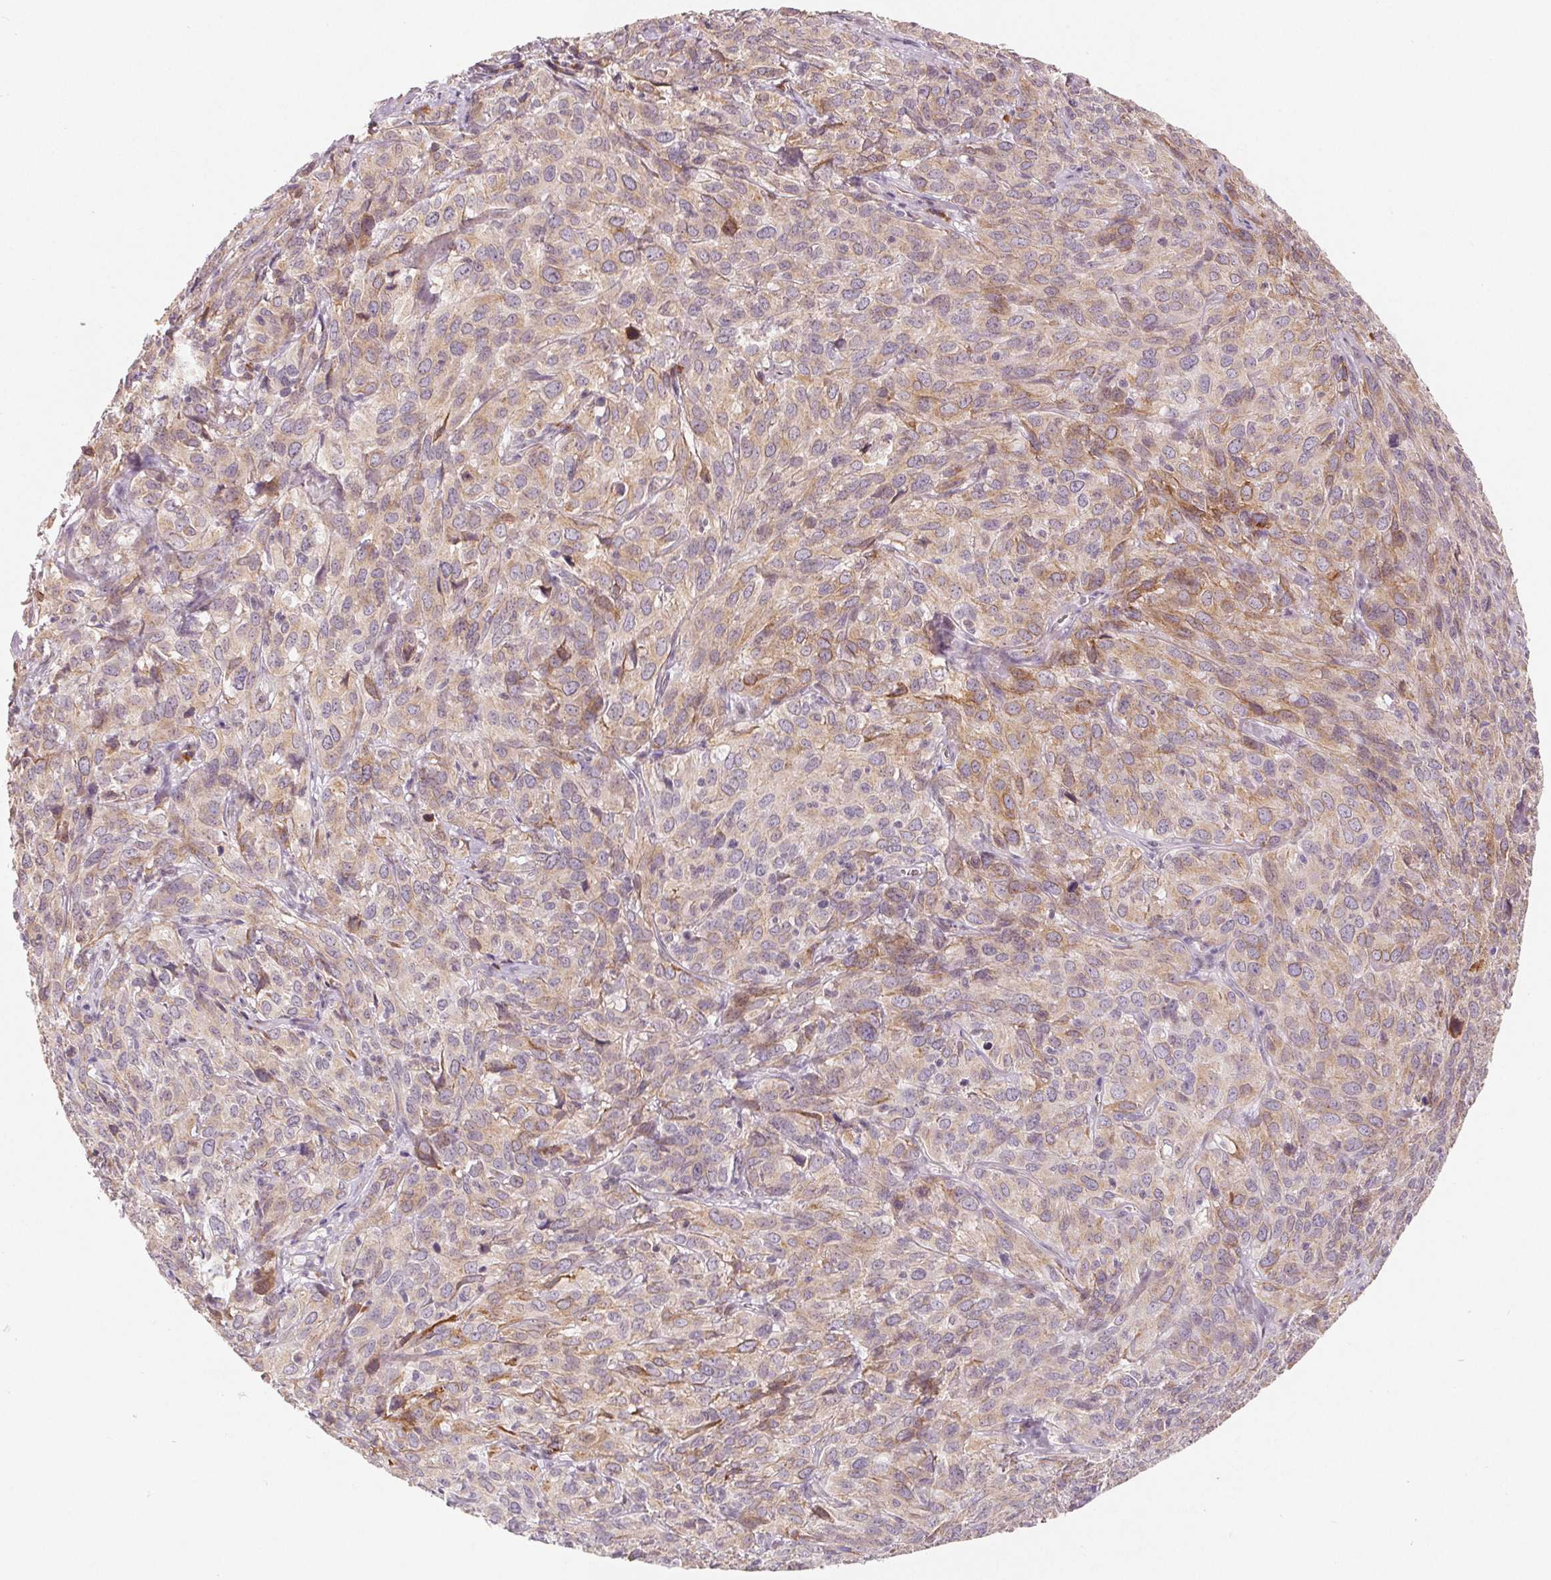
{"staining": {"intensity": "weak", "quantity": ">75%", "location": "cytoplasmic/membranous"}, "tissue": "cervical cancer", "cell_type": "Tumor cells", "image_type": "cancer", "snomed": [{"axis": "morphology", "description": "Squamous cell carcinoma, NOS"}, {"axis": "topography", "description": "Cervix"}], "caption": "An immunohistochemistry (IHC) micrograph of tumor tissue is shown. Protein staining in brown labels weak cytoplasmic/membranous positivity in squamous cell carcinoma (cervical) within tumor cells.", "gene": "TMSB15B", "patient": {"sex": "female", "age": 51}}